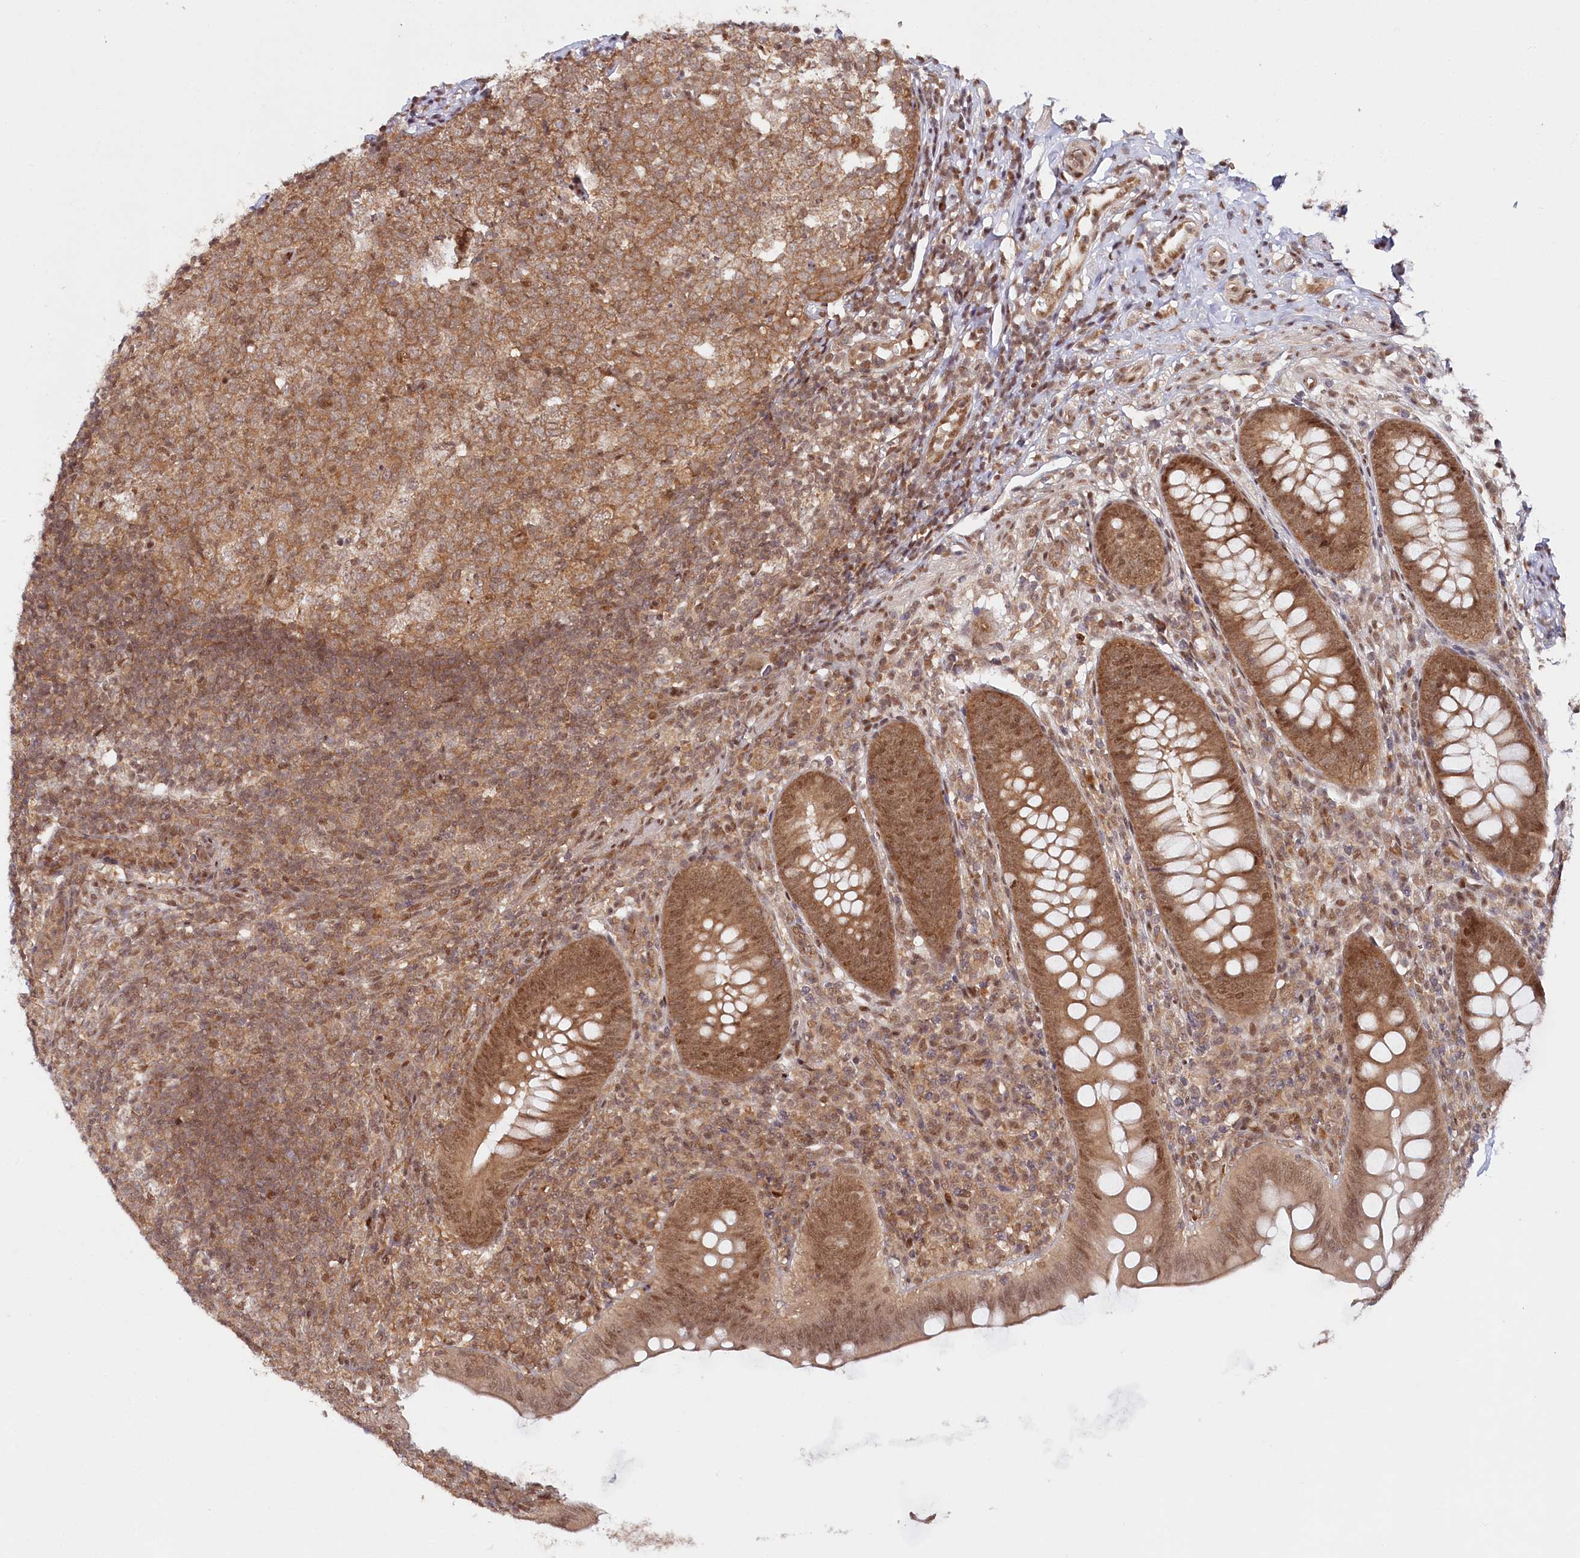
{"staining": {"intensity": "moderate", "quantity": ">75%", "location": "cytoplasmic/membranous,nuclear"}, "tissue": "appendix", "cell_type": "Glandular cells", "image_type": "normal", "snomed": [{"axis": "morphology", "description": "Normal tissue, NOS"}, {"axis": "topography", "description": "Appendix"}], "caption": "Immunohistochemistry of unremarkable appendix displays medium levels of moderate cytoplasmic/membranous,nuclear positivity in approximately >75% of glandular cells.", "gene": "CCDC65", "patient": {"sex": "male", "age": 14}}